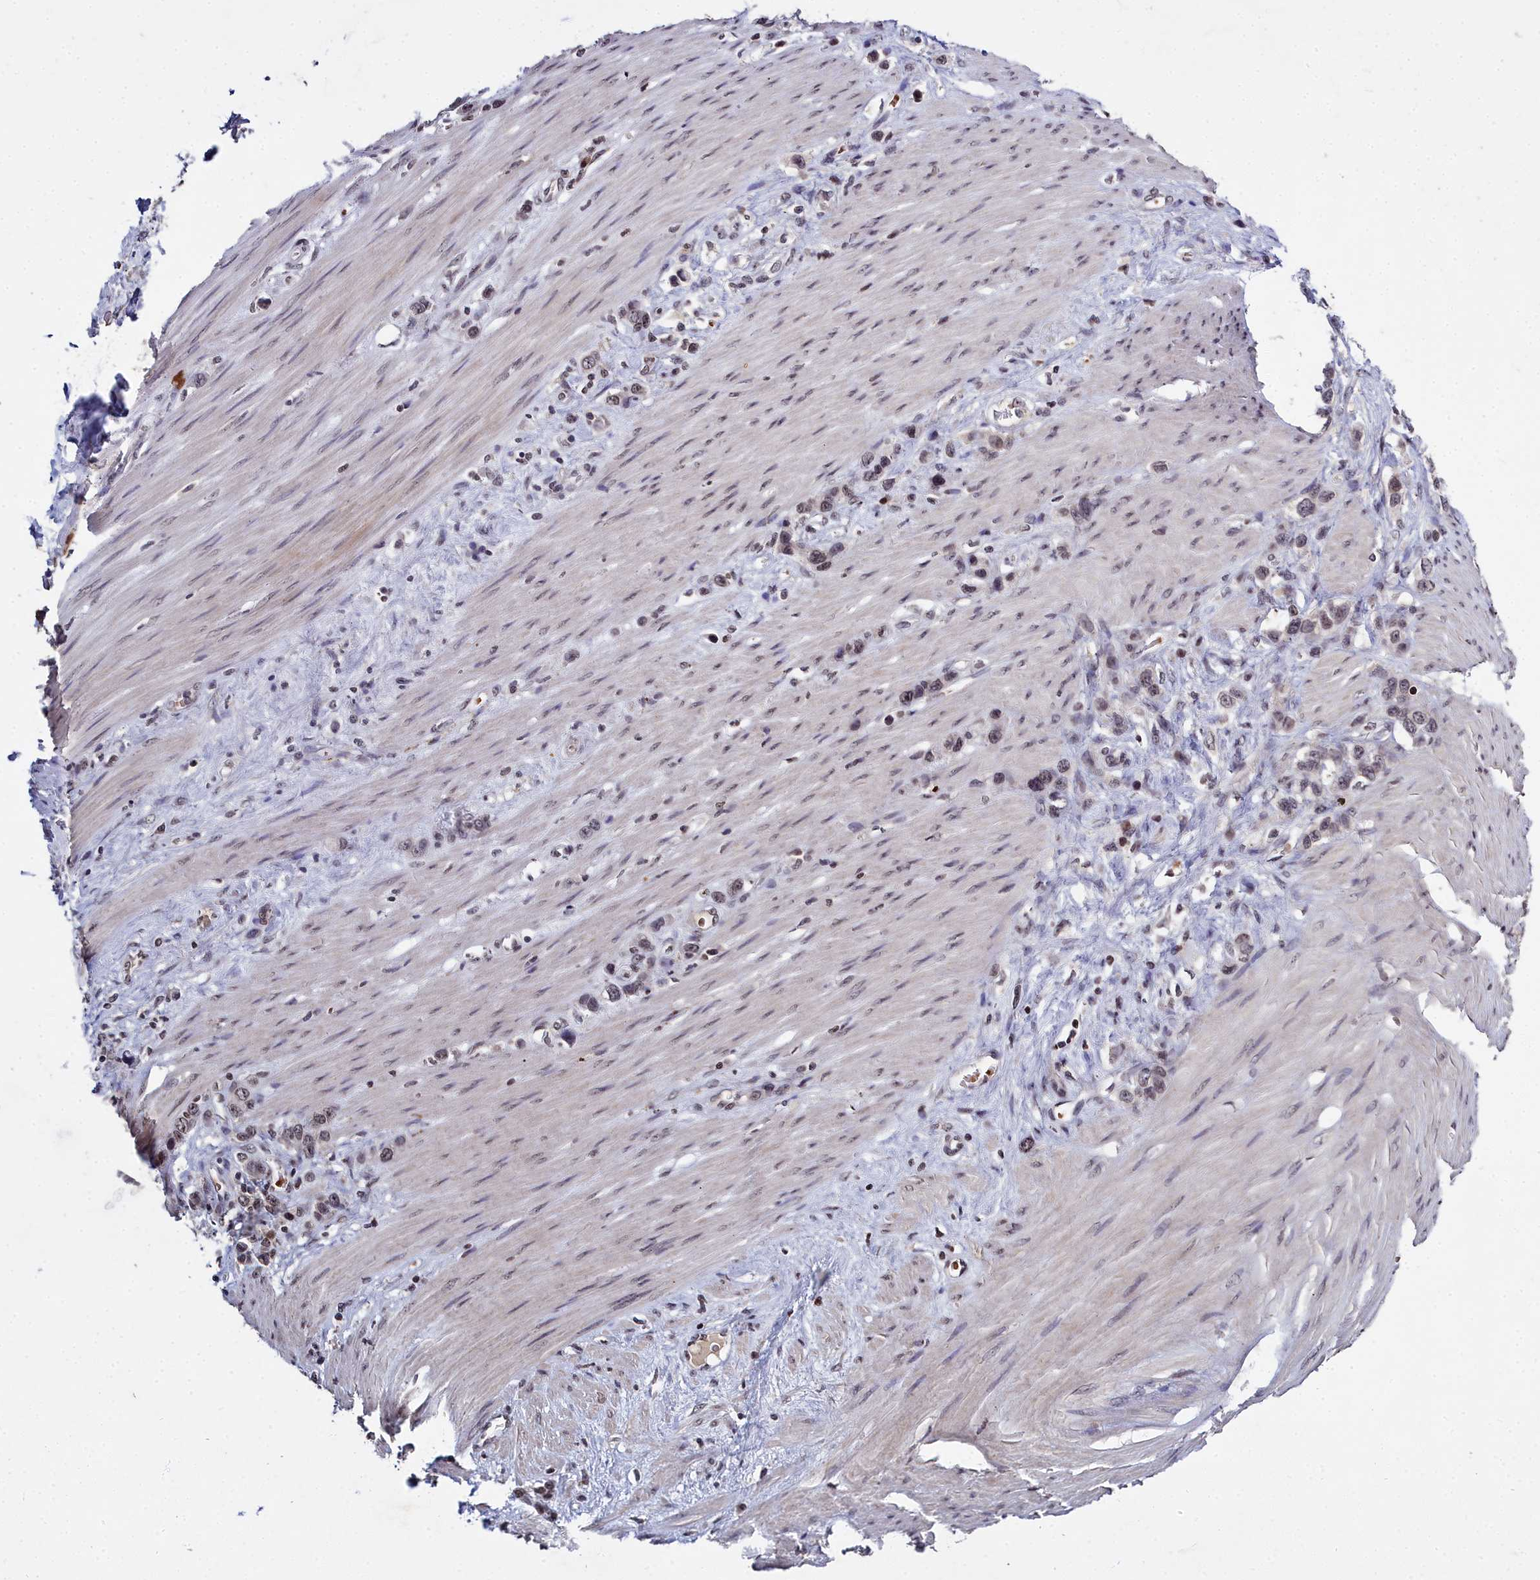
{"staining": {"intensity": "negative", "quantity": "none", "location": "none"}, "tissue": "stomach cancer", "cell_type": "Tumor cells", "image_type": "cancer", "snomed": [{"axis": "morphology", "description": "Adenocarcinoma, NOS"}, {"axis": "morphology", "description": "Adenocarcinoma, High grade"}, {"axis": "topography", "description": "Stomach, upper"}, {"axis": "topography", "description": "Stomach, lower"}], "caption": "Immunohistochemical staining of human high-grade adenocarcinoma (stomach) exhibits no significant expression in tumor cells.", "gene": "FZD4", "patient": {"sex": "female", "age": 65}}